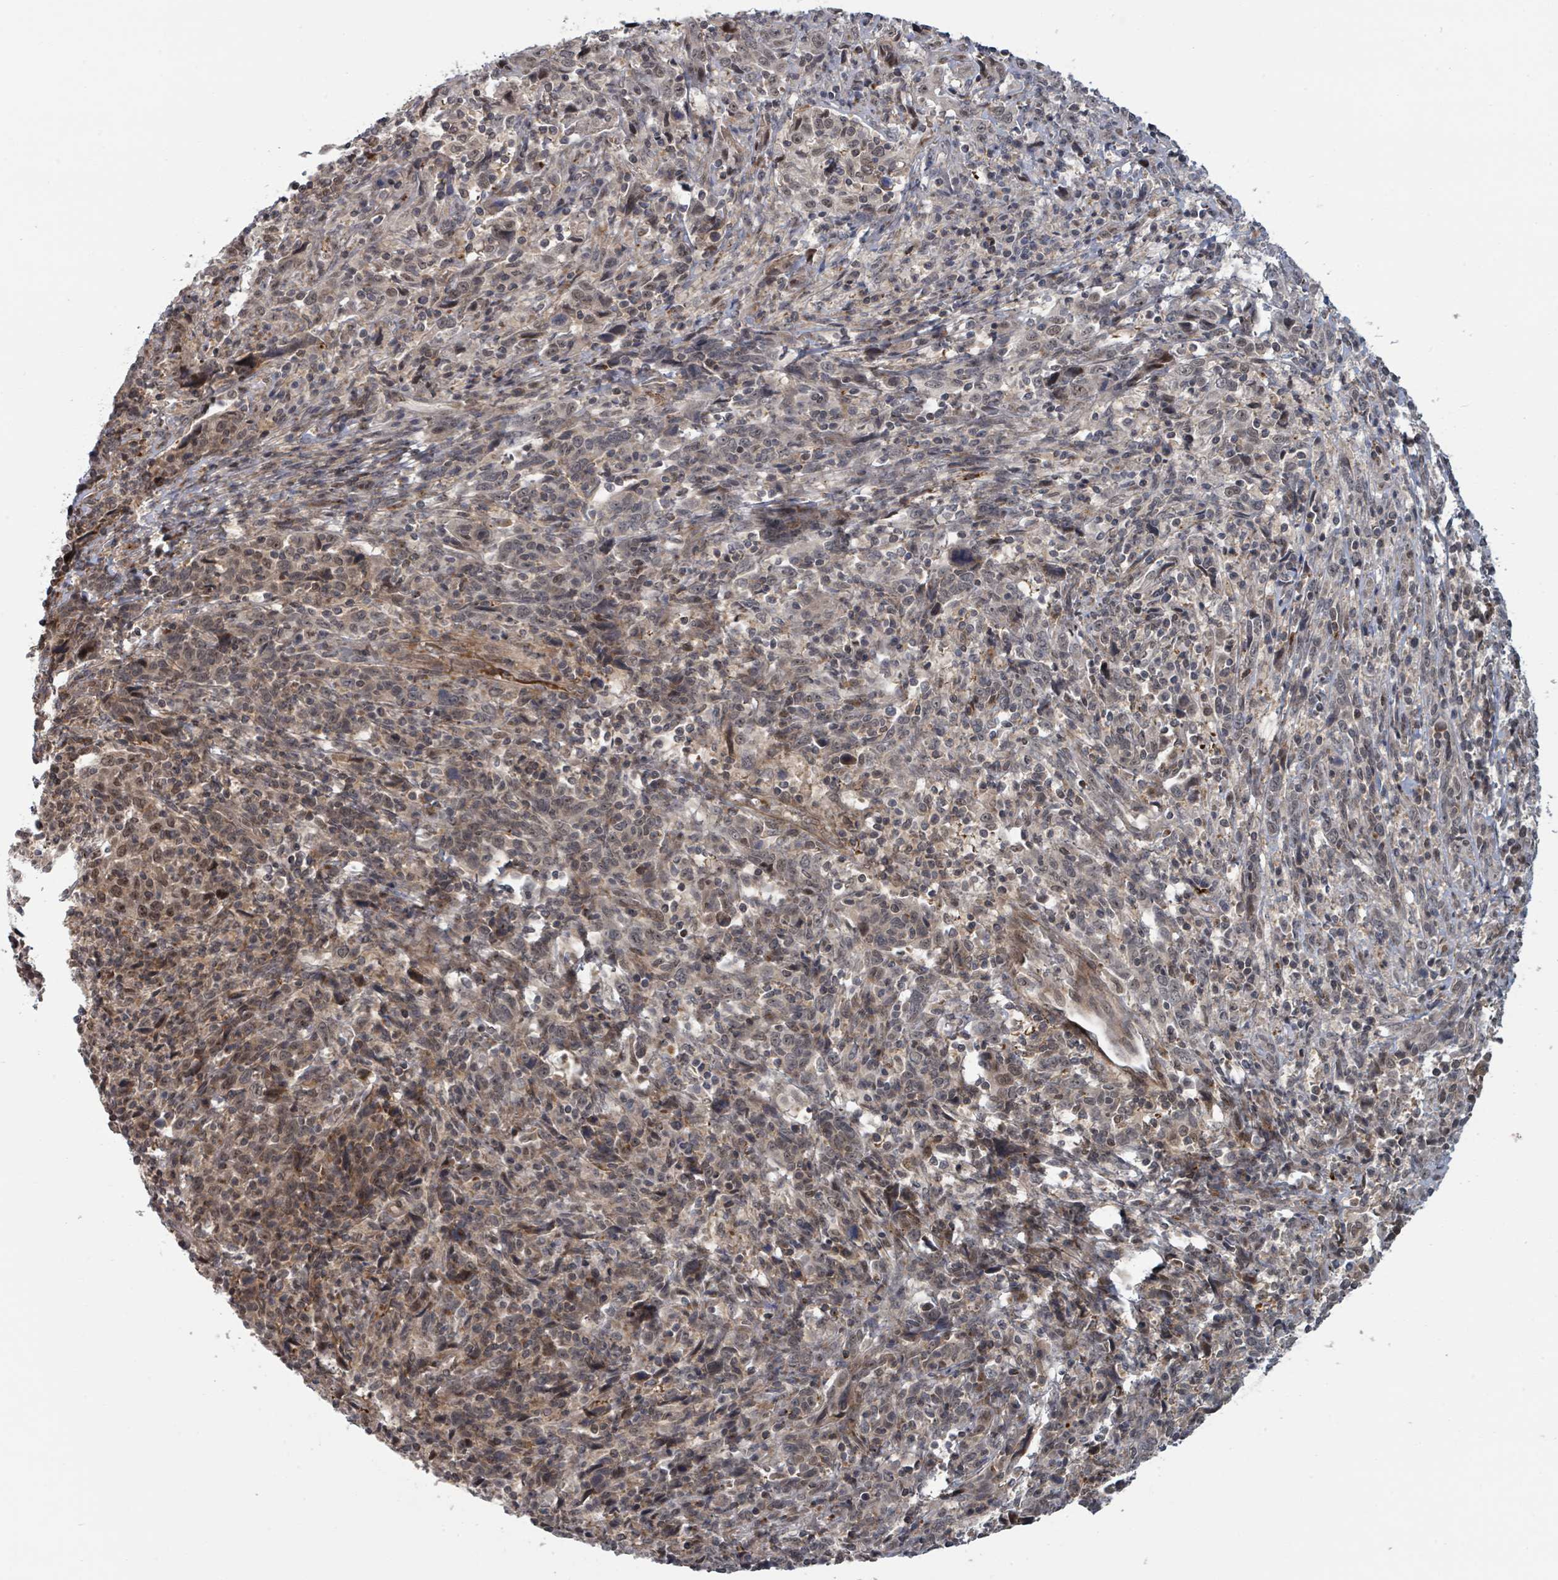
{"staining": {"intensity": "weak", "quantity": "25%-75%", "location": "nuclear"}, "tissue": "cervical cancer", "cell_type": "Tumor cells", "image_type": "cancer", "snomed": [{"axis": "morphology", "description": "Squamous cell carcinoma, NOS"}, {"axis": "topography", "description": "Cervix"}], "caption": "Immunohistochemistry histopathology image of neoplastic tissue: human cervical cancer (squamous cell carcinoma) stained using immunohistochemistry (IHC) exhibits low levels of weak protein expression localized specifically in the nuclear of tumor cells, appearing as a nuclear brown color.", "gene": "GTF3C1", "patient": {"sex": "female", "age": 46}}